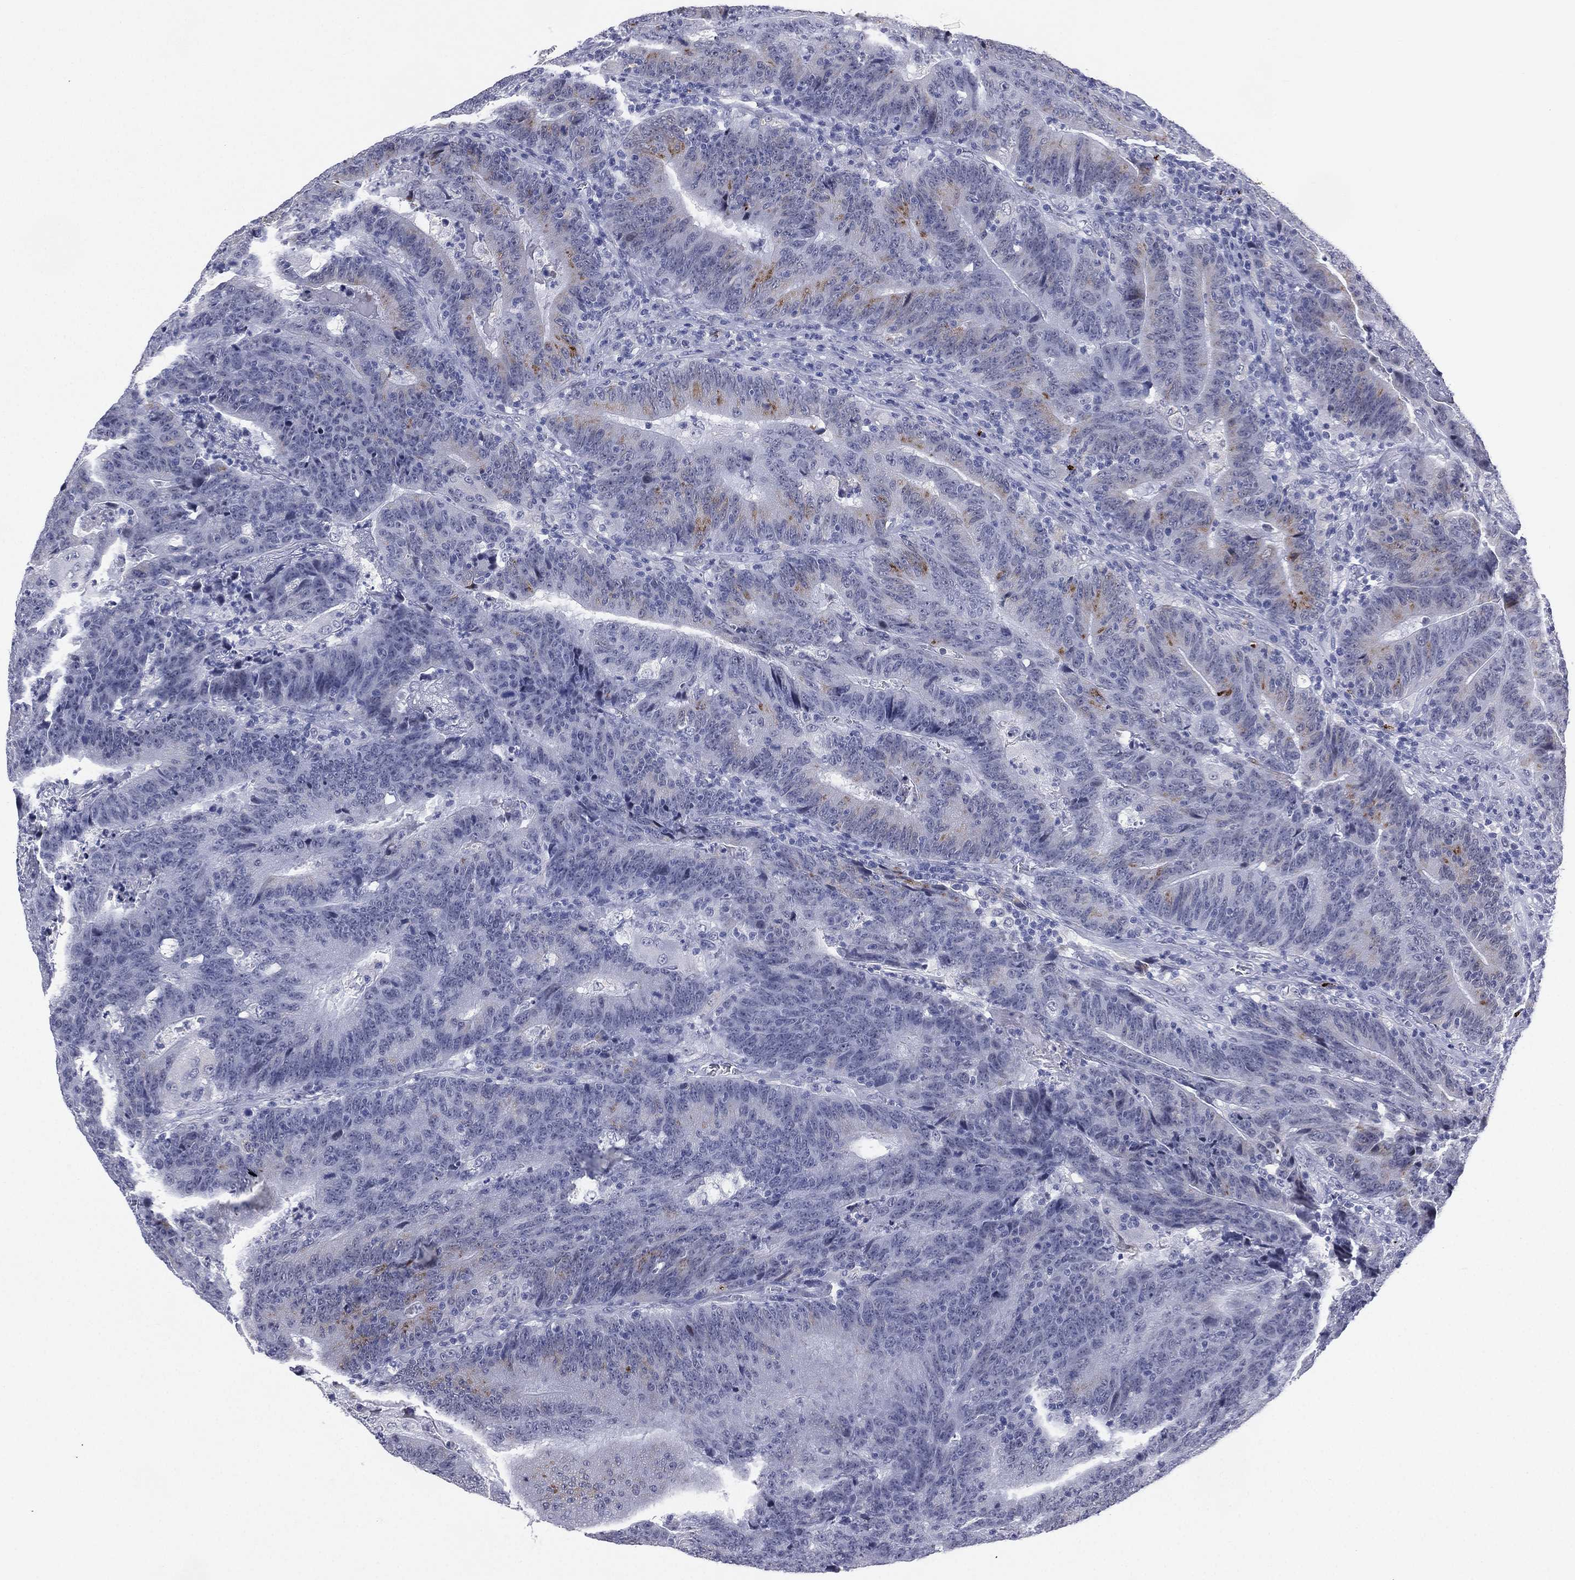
{"staining": {"intensity": "negative", "quantity": "none", "location": "none"}, "tissue": "colorectal cancer", "cell_type": "Tumor cells", "image_type": "cancer", "snomed": [{"axis": "morphology", "description": "Adenocarcinoma, NOS"}, {"axis": "topography", "description": "Colon"}], "caption": "Protein analysis of colorectal cancer (adenocarcinoma) reveals no significant staining in tumor cells. (Immunohistochemistry (ihc), brightfield microscopy, high magnification).", "gene": "HLA-DOA", "patient": {"sex": "female", "age": 75}}